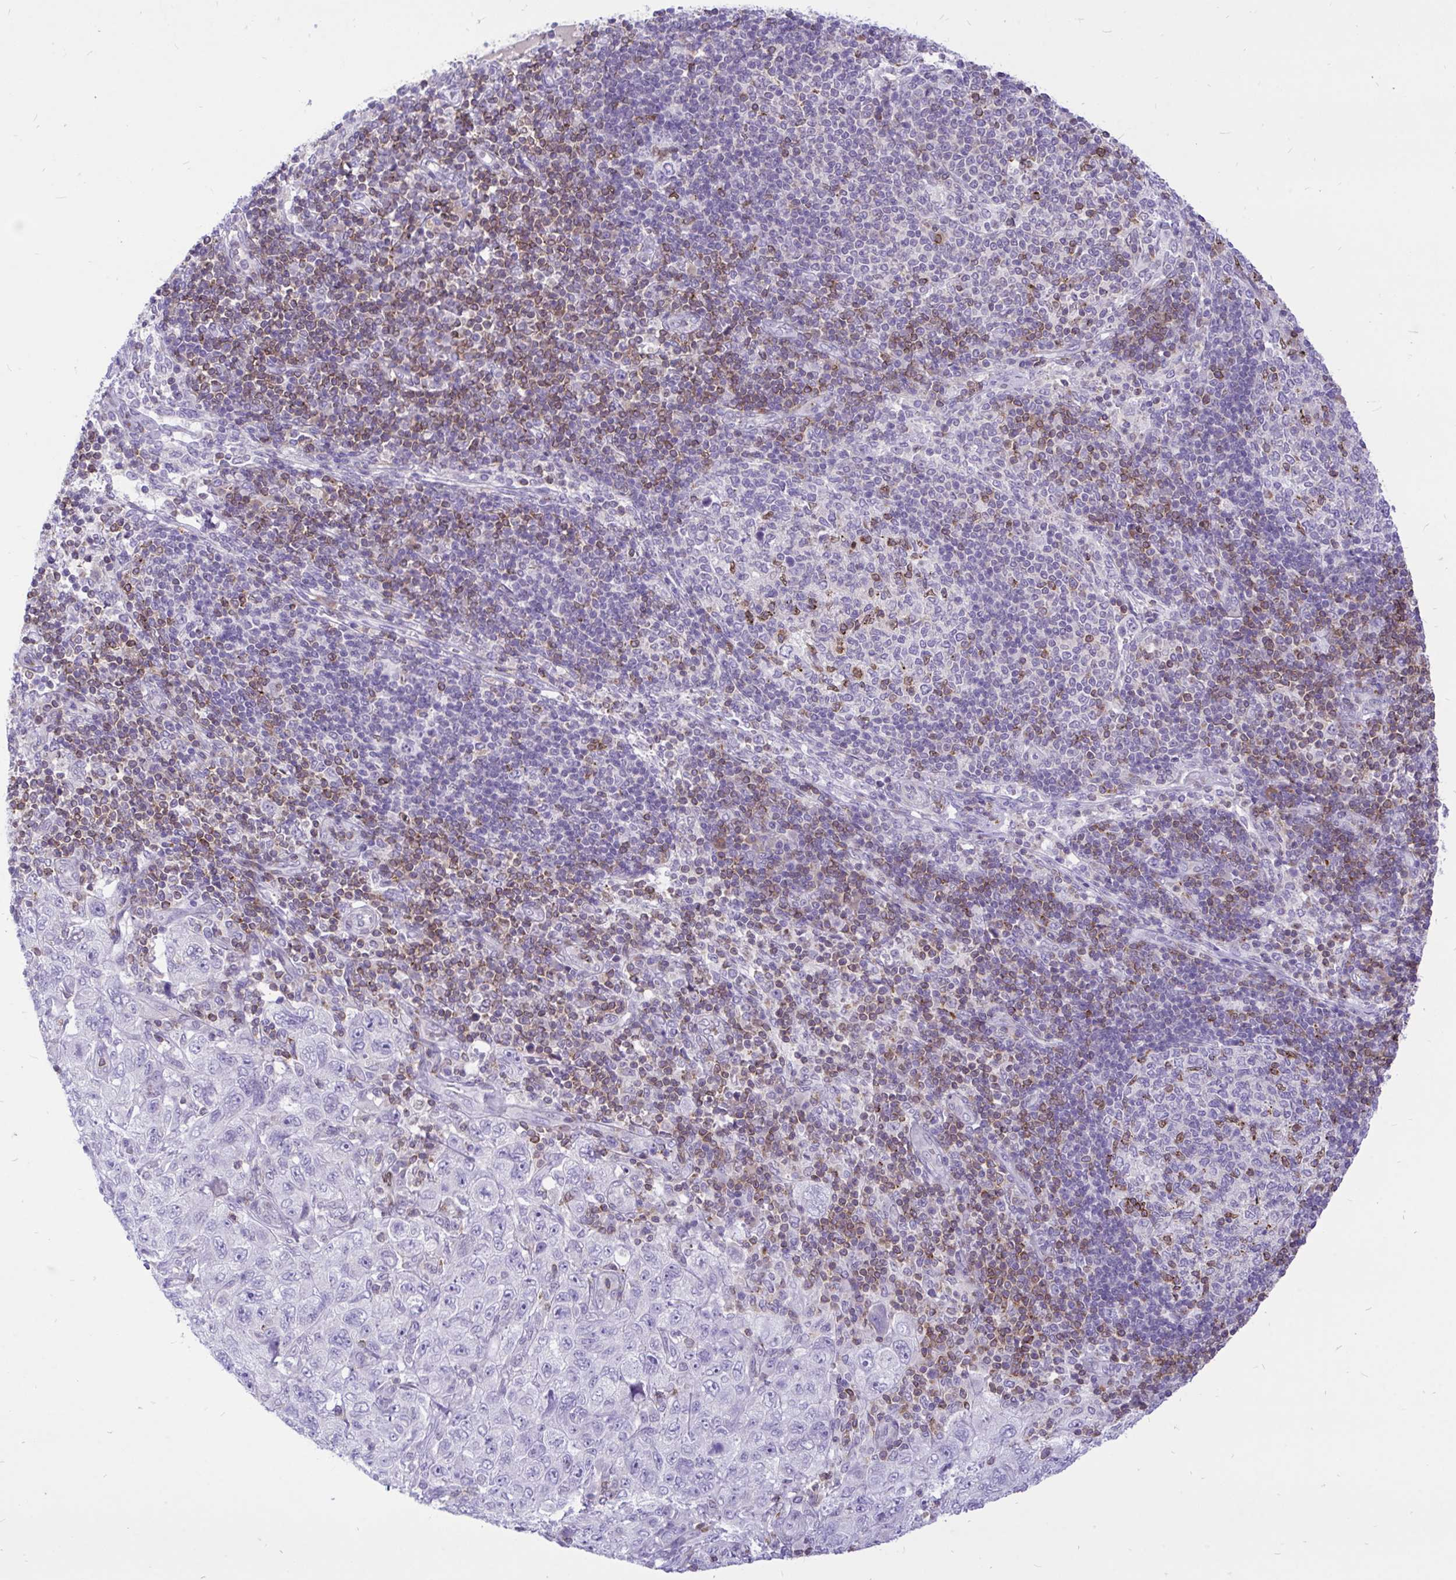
{"staining": {"intensity": "negative", "quantity": "none", "location": "none"}, "tissue": "pancreatic cancer", "cell_type": "Tumor cells", "image_type": "cancer", "snomed": [{"axis": "morphology", "description": "Adenocarcinoma, NOS"}, {"axis": "topography", "description": "Pancreas"}], "caption": "High magnification brightfield microscopy of pancreatic adenocarcinoma stained with DAB (brown) and counterstained with hematoxylin (blue): tumor cells show no significant positivity. (DAB (3,3'-diaminobenzidine) immunohistochemistry visualized using brightfield microscopy, high magnification).", "gene": "CXCL8", "patient": {"sex": "male", "age": 68}}